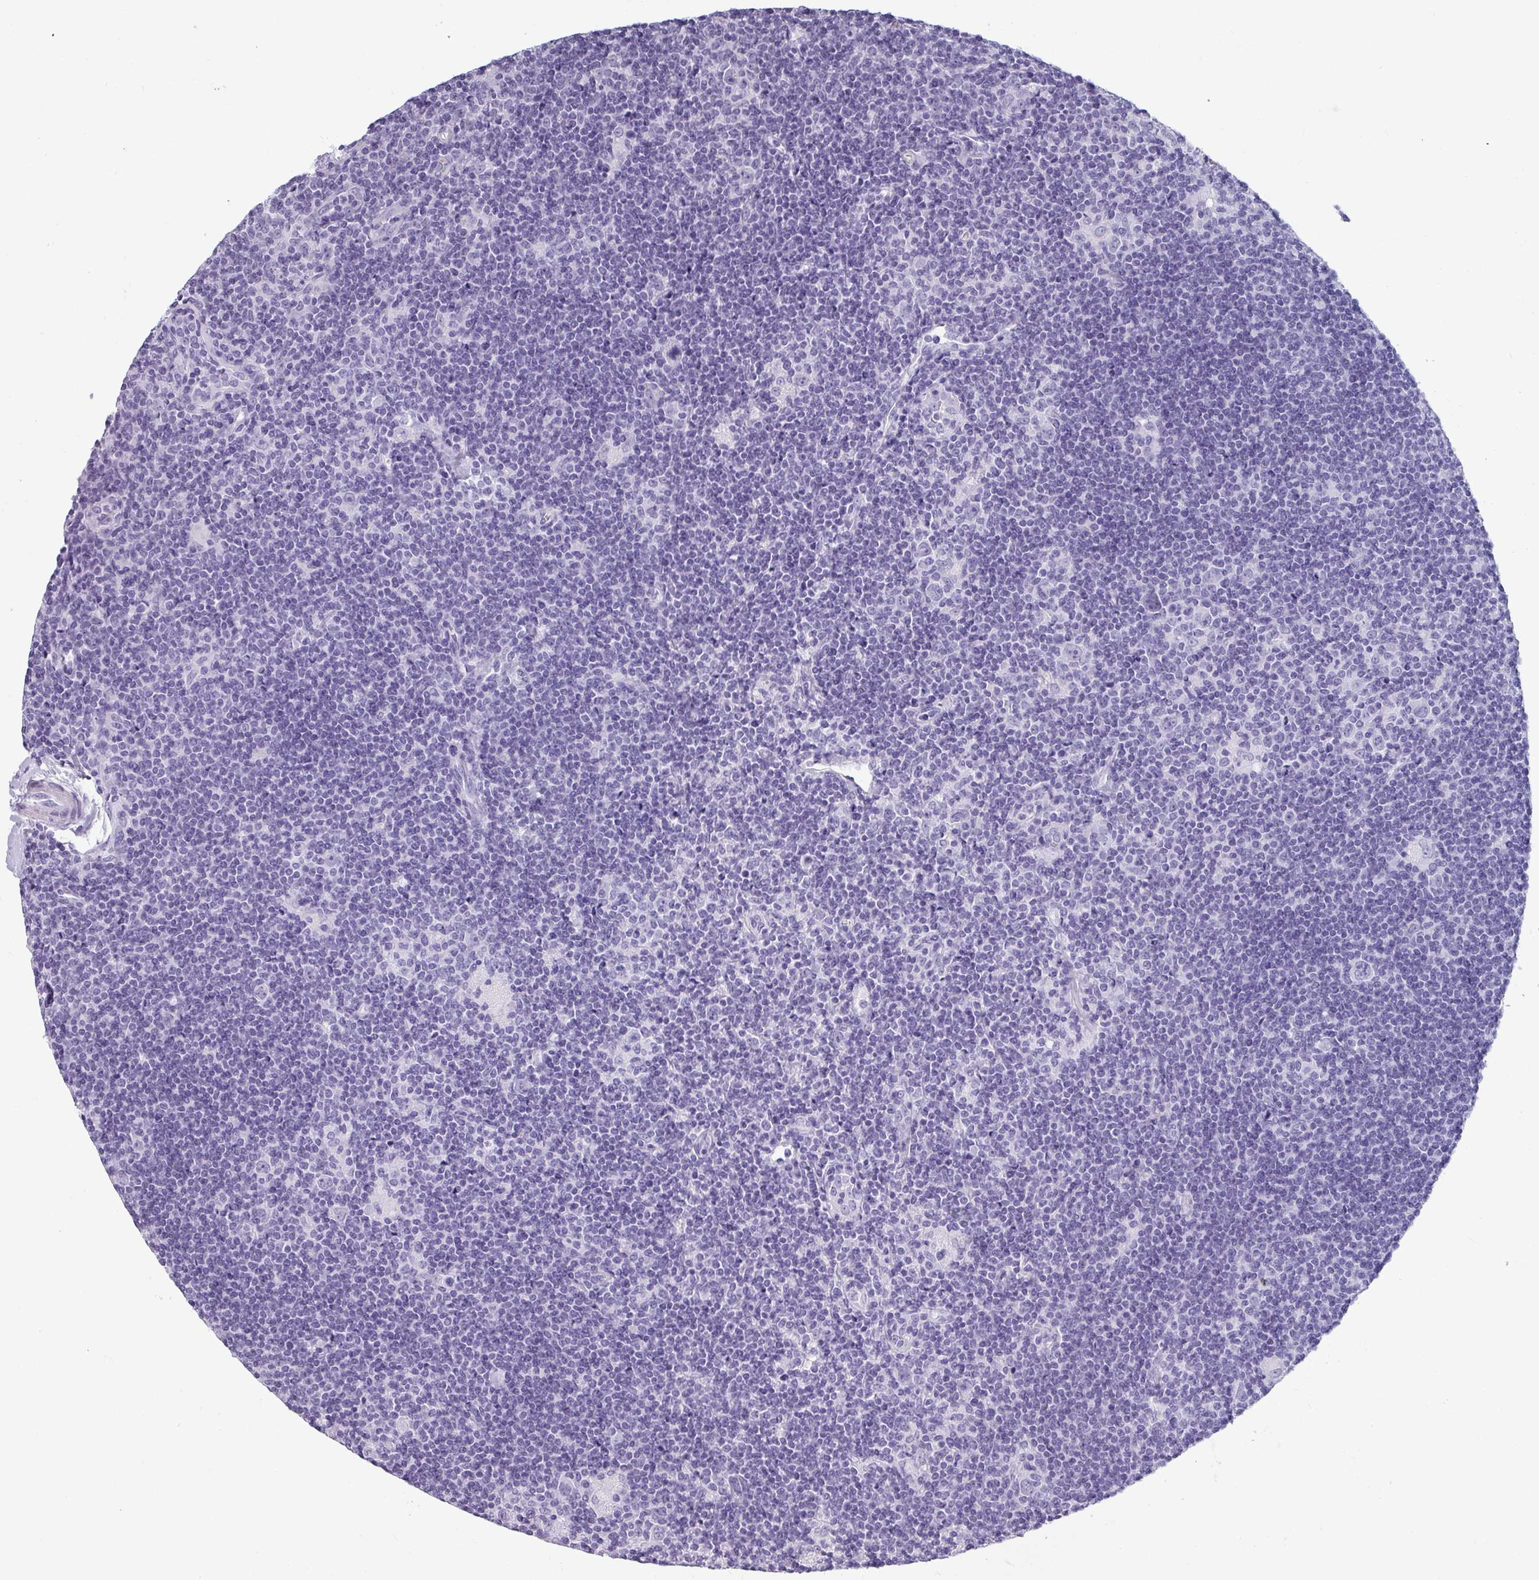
{"staining": {"intensity": "negative", "quantity": "none", "location": "none"}, "tissue": "lymphoma", "cell_type": "Tumor cells", "image_type": "cancer", "snomed": [{"axis": "morphology", "description": "Hodgkin's disease, NOS"}, {"axis": "topography", "description": "Lymph node"}], "caption": "Immunohistochemistry photomicrograph of neoplastic tissue: lymphoma stained with DAB displays no significant protein expression in tumor cells.", "gene": "CRYBB2", "patient": {"sex": "female", "age": 57}}